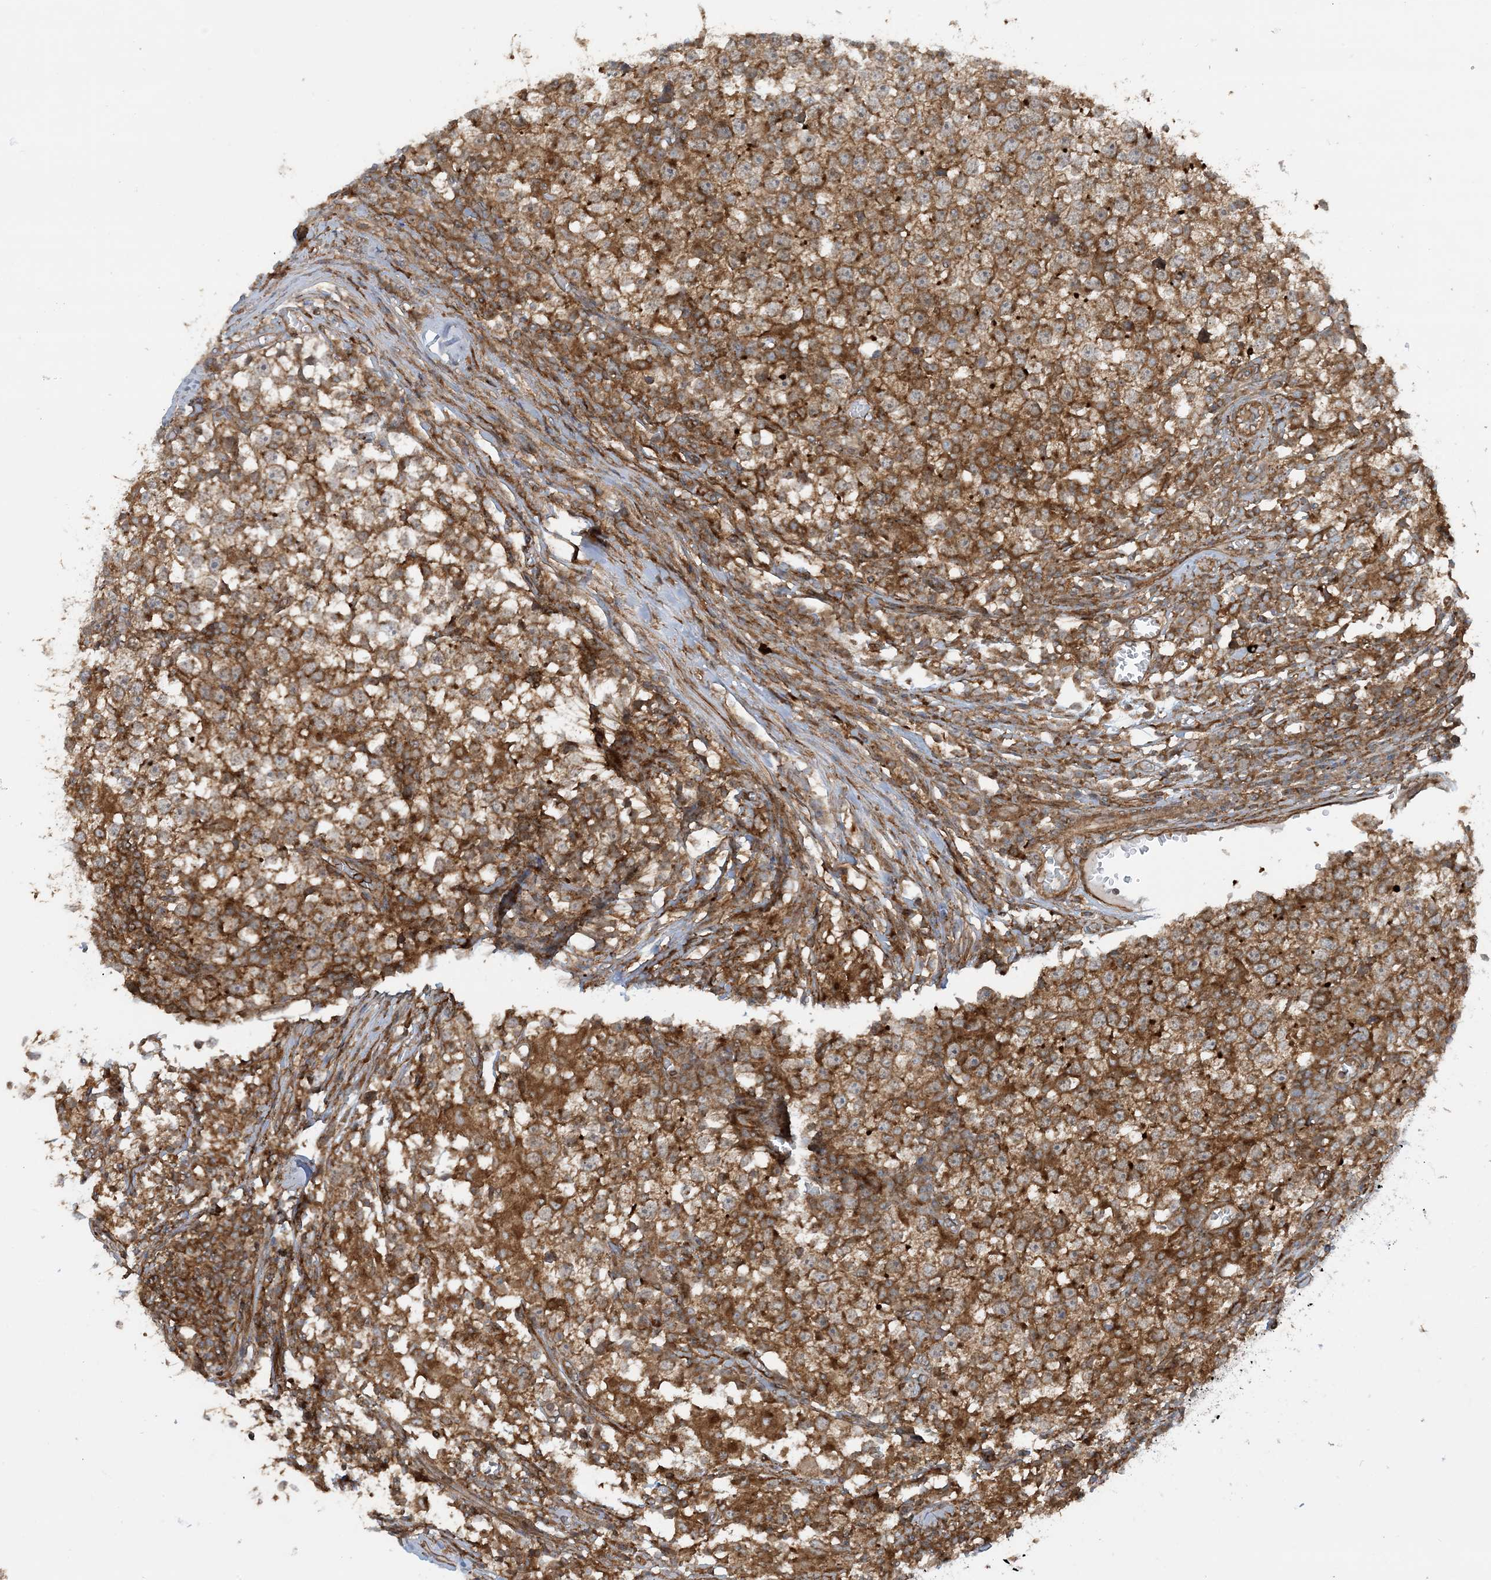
{"staining": {"intensity": "moderate", "quantity": ">75%", "location": "cytoplasmic/membranous"}, "tissue": "testis cancer", "cell_type": "Tumor cells", "image_type": "cancer", "snomed": [{"axis": "morphology", "description": "Seminoma, NOS"}, {"axis": "topography", "description": "Testis"}], "caption": "Brown immunohistochemical staining in human testis seminoma shows moderate cytoplasmic/membranous positivity in about >75% of tumor cells. (Stains: DAB in brown, nuclei in blue, Microscopy: brightfield microscopy at high magnification).", "gene": "STAM2", "patient": {"sex": "male", "age": 65}}